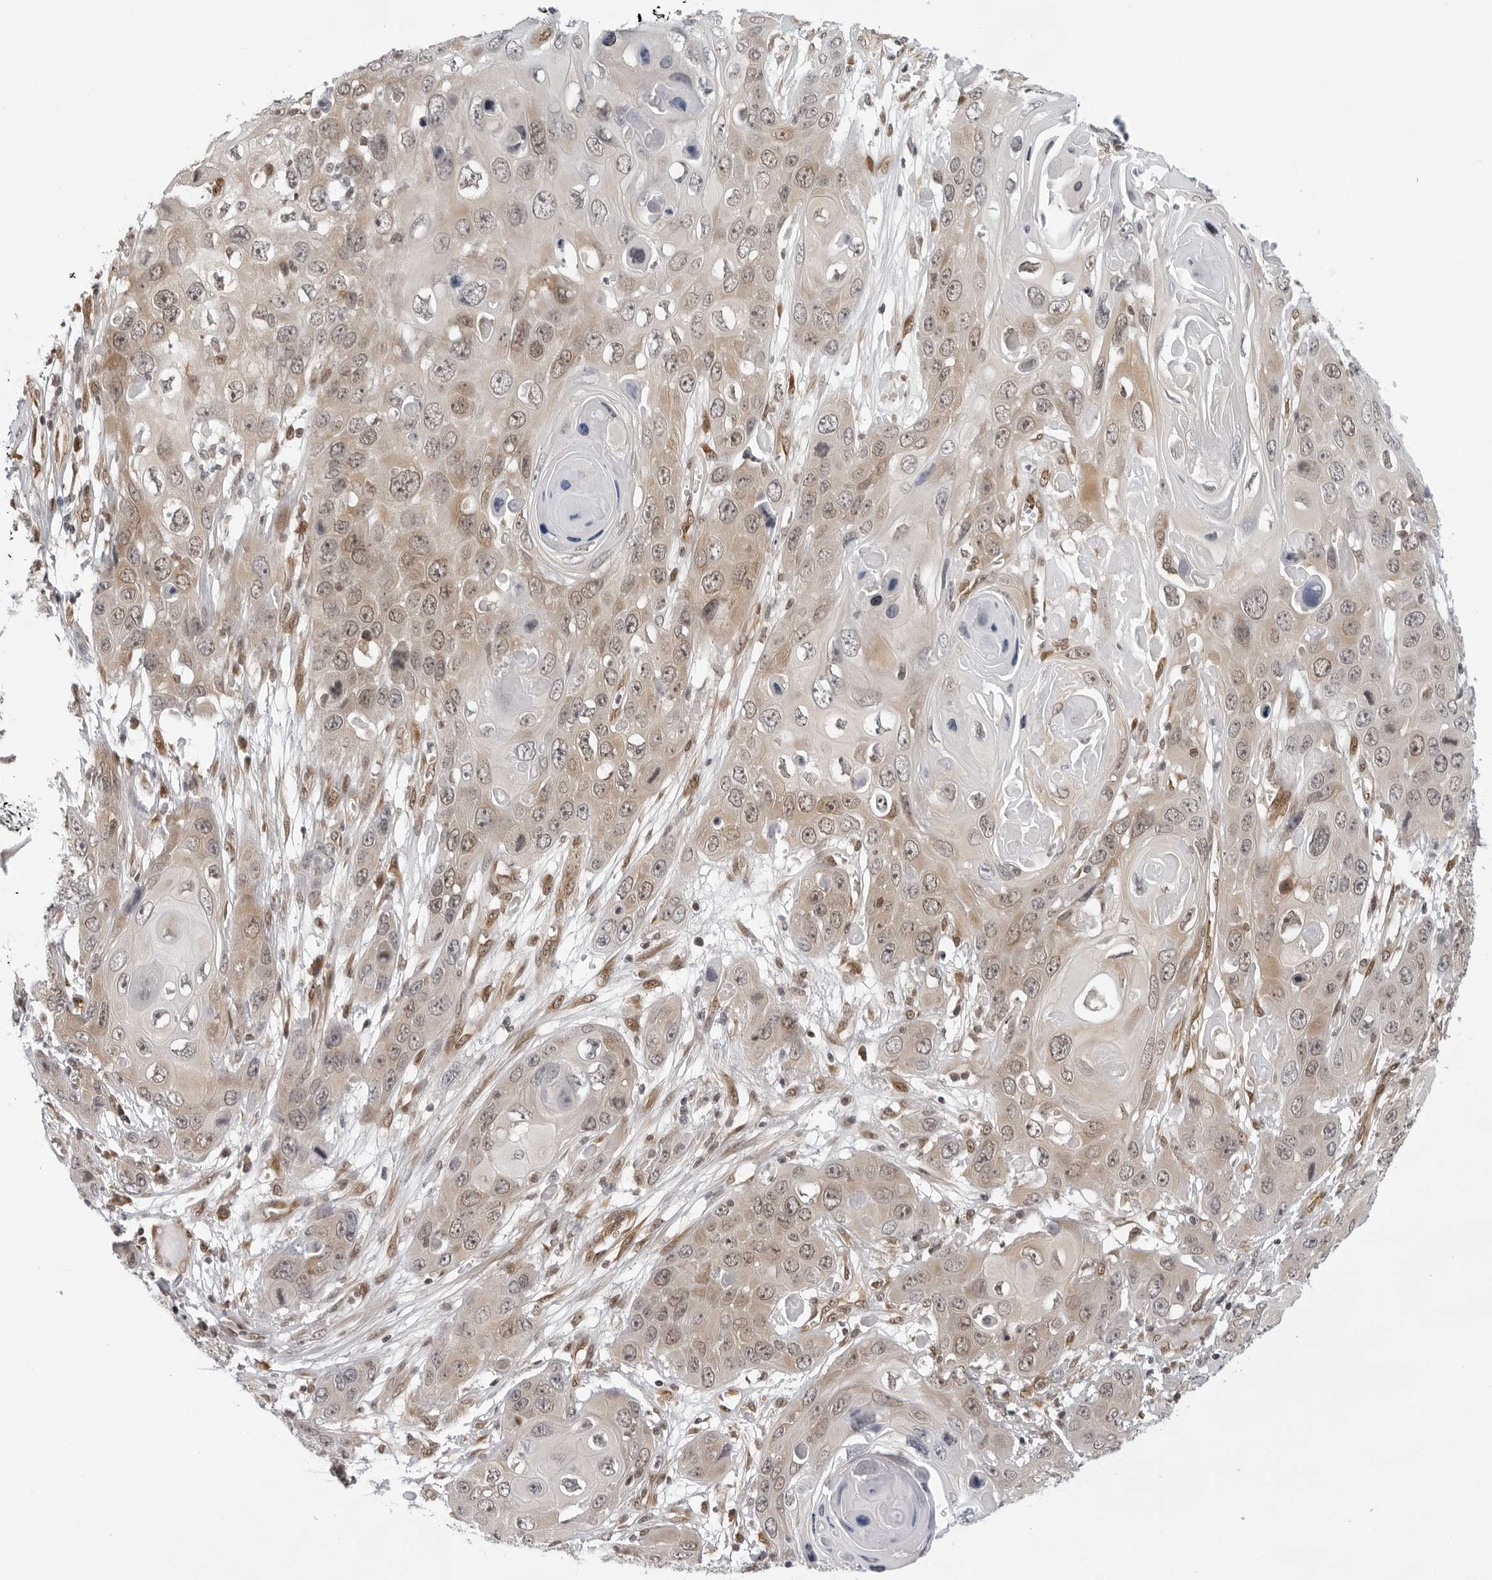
{"staining": {"intensity": "weak", "quantity": ">75%", "location": "cytoplasmic/membranous"}, "tissue": "skin cancer", "cell_type": "Tumor cells", "image_type": "cancer", "snomed": [{"axis": "morphology", "description": "Squamous cell carcinoma, NOS"}, {"axis": "topography", "description": "Skin"}], "caption": "Squamous cell carcinoma (skin) was stained to show a protein in brown. There is low levels of weak cytoplasmic/membranous expression in about >75% of tumor cells.", "gene": "CASP7", "patient": {"sex": "male", "age": 55}}